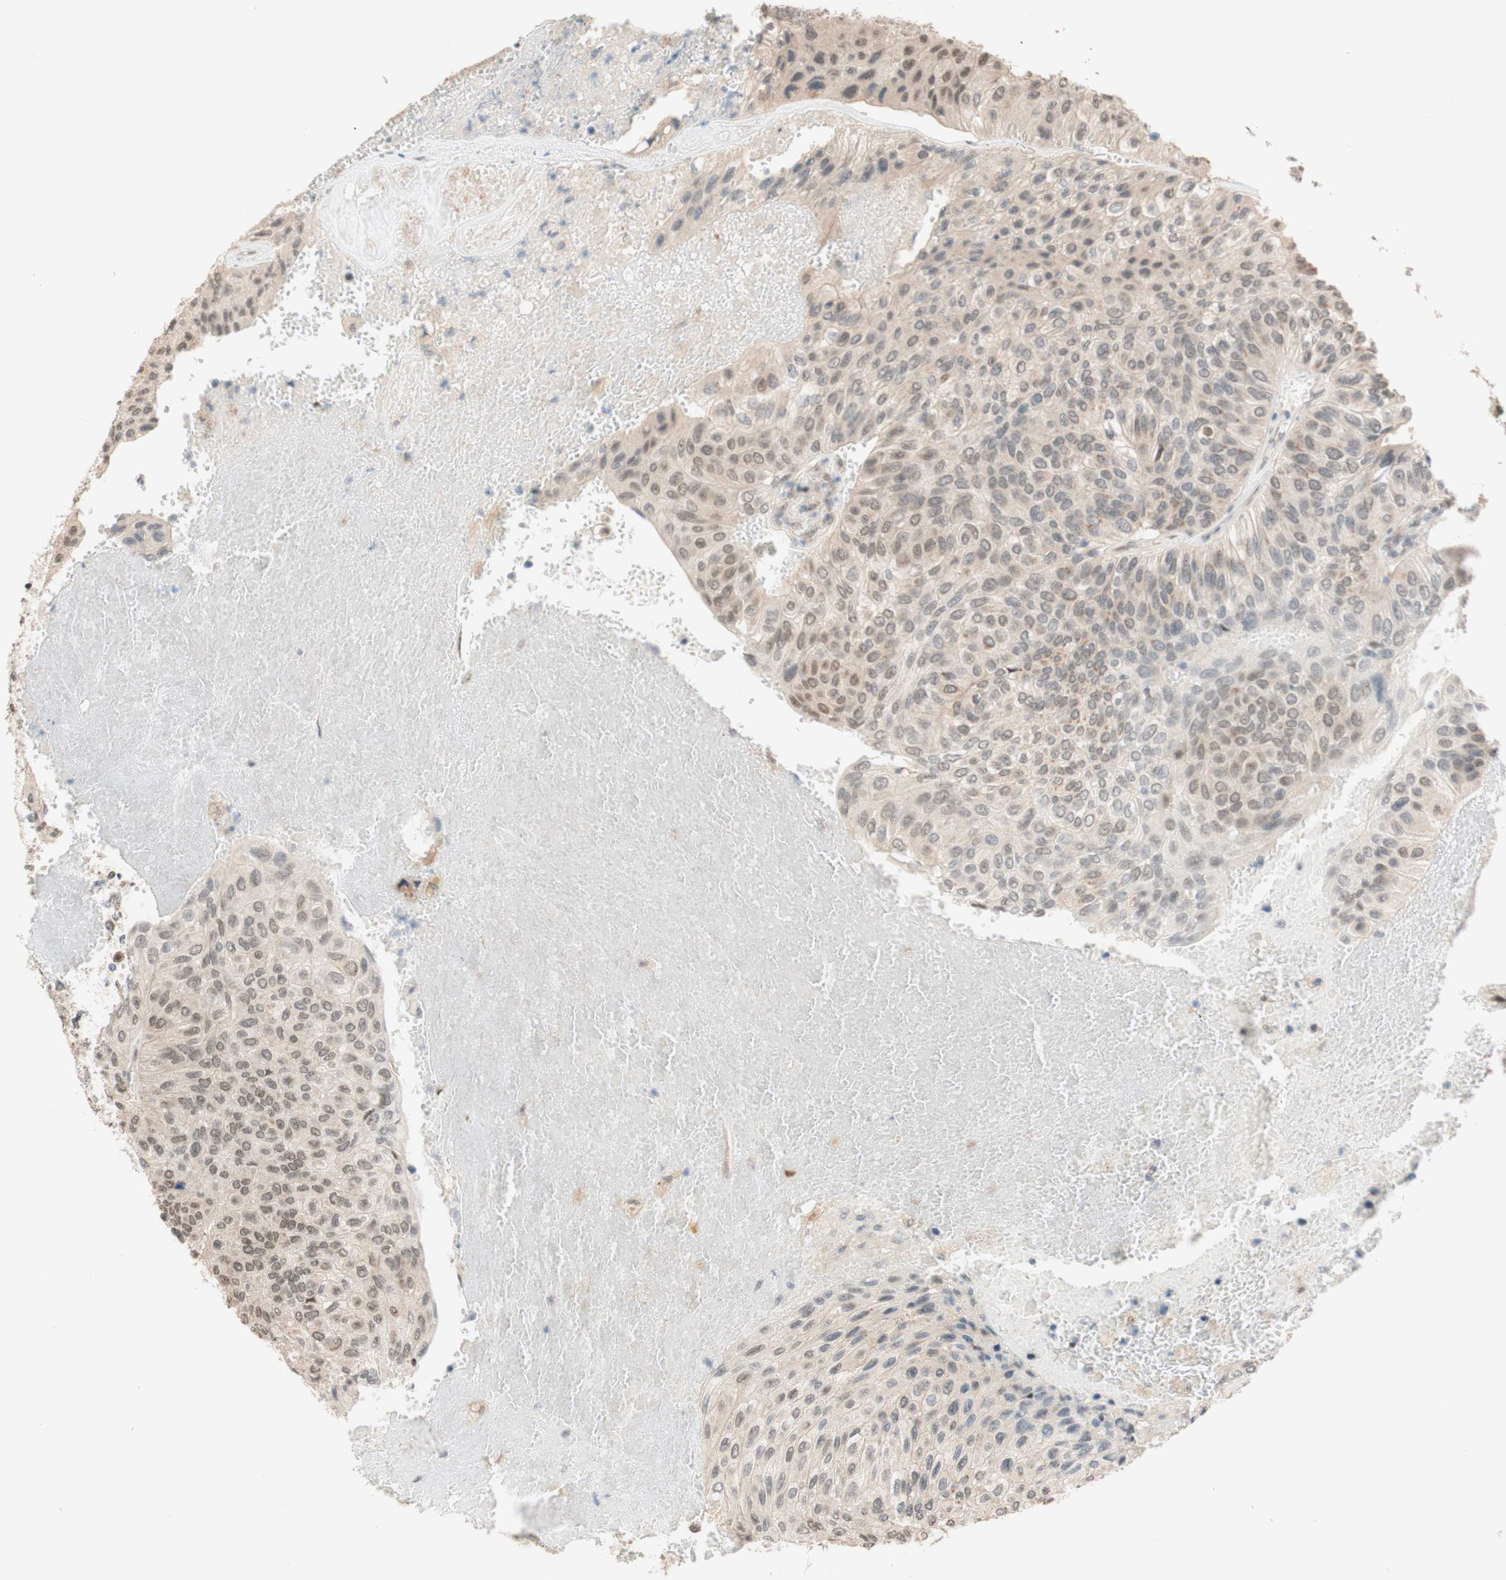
{"staining": {"intensity": "negative", "quantity": "none", "location": "none"}, "tissue": "urothelial cancer", "cell_type": "Tumor cells", "image_type": "cancer", "snomed": [{"axis": "morphology", "description": "Urothelial carcinoma, High grade"}, {"axis": "topography", "description": "Urinary bladder"}], "caption": "The IHC histopathology image has no significant positivity in tumor cells of urothelial cancer tissue.", "gene": "CCNC", "patient": {"sex": "male", "age": 66}}